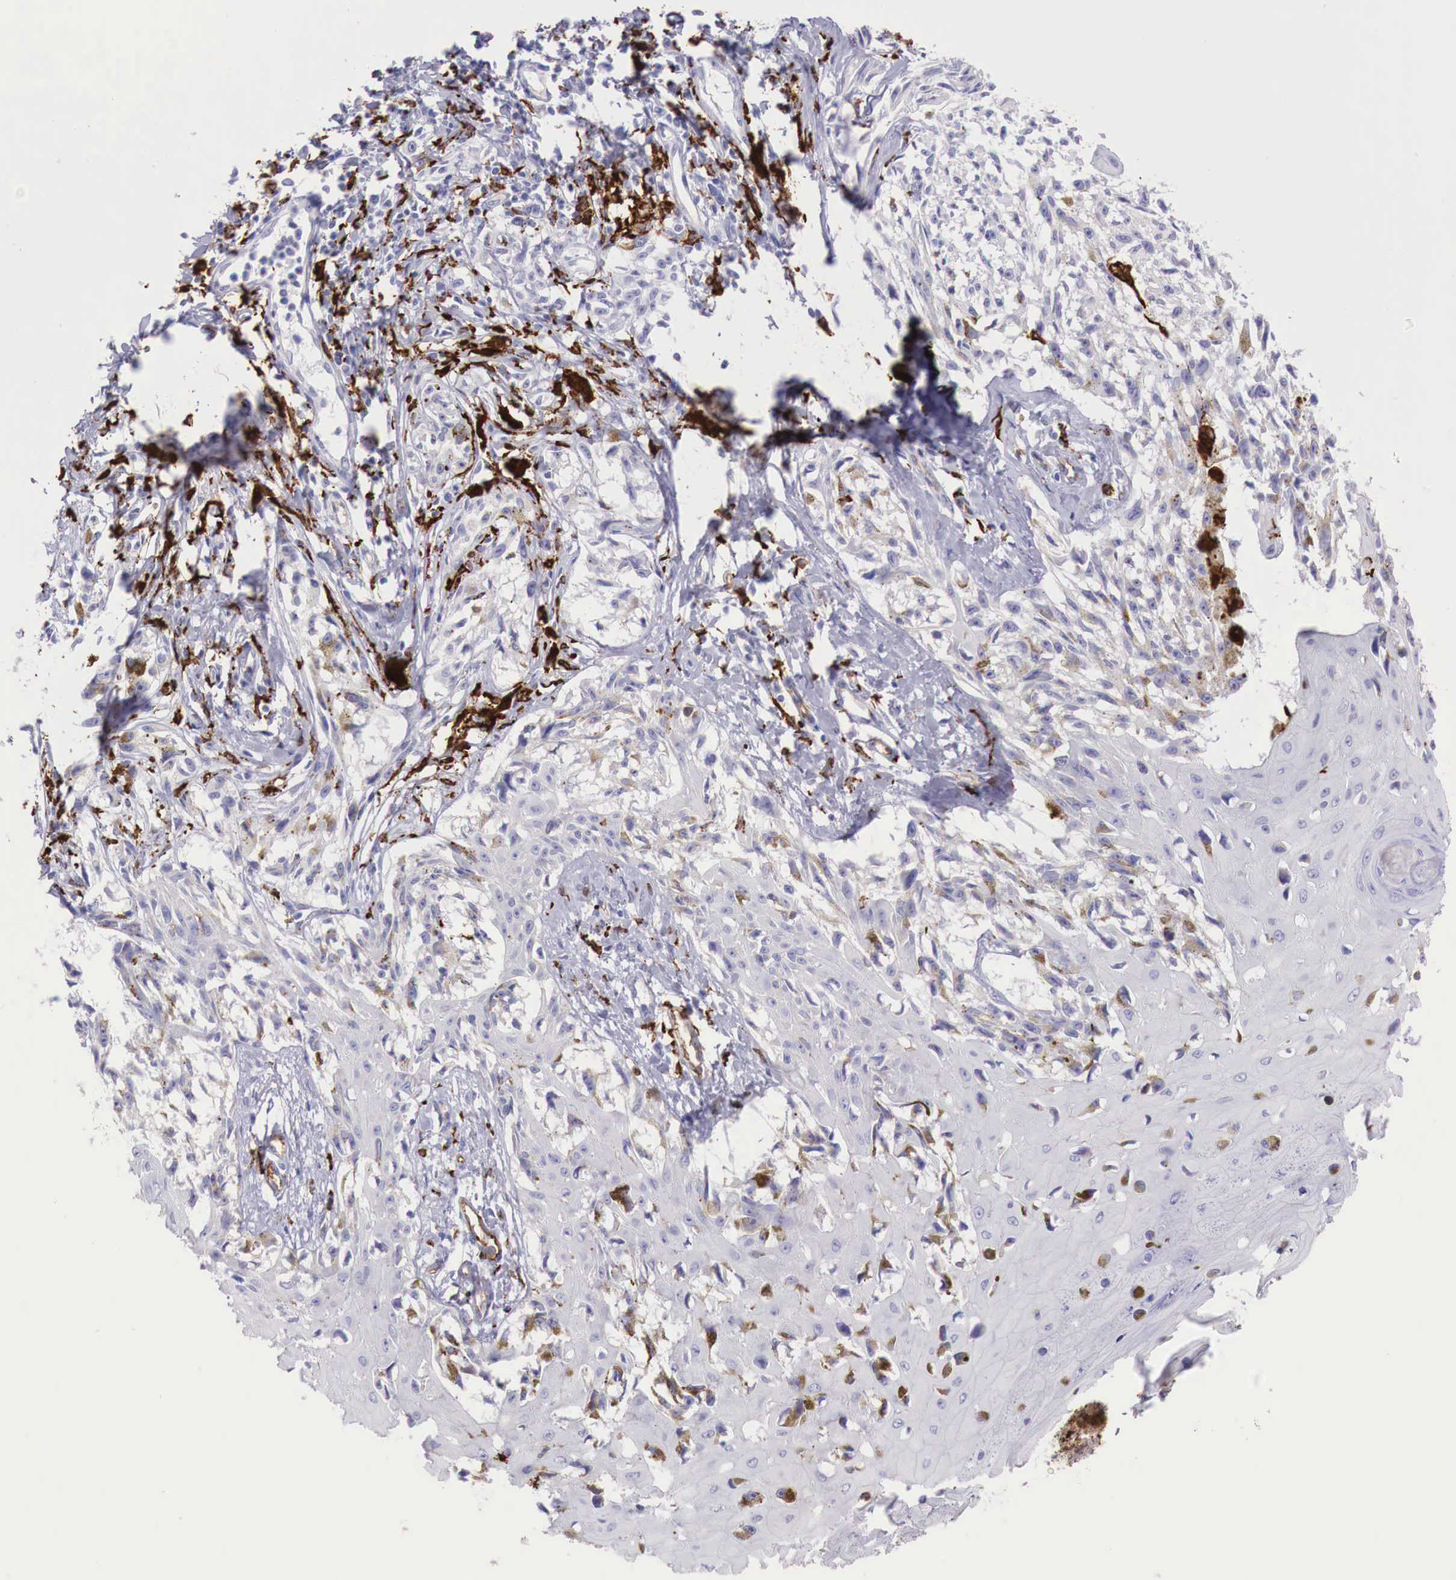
{"staining": {"intensity": "negative", "quantity": "none", "location": "none"}, "tissue": "melanoma", "cell_type": "Tumor cells", "image_type": "cancer", "snomed": [{"axis": "morphology", "description": "Malignant melanoma, NOS"}, {"axis": "topography", "description": "Skin"}], "caption": "Immunohistochemistry histopathology image of human malignant melanoma stained for a protein (brown), which demonstrates no expression in tumor cells.", "gene": "MSR1", "patient": {"sex": "female", "age": 82}}